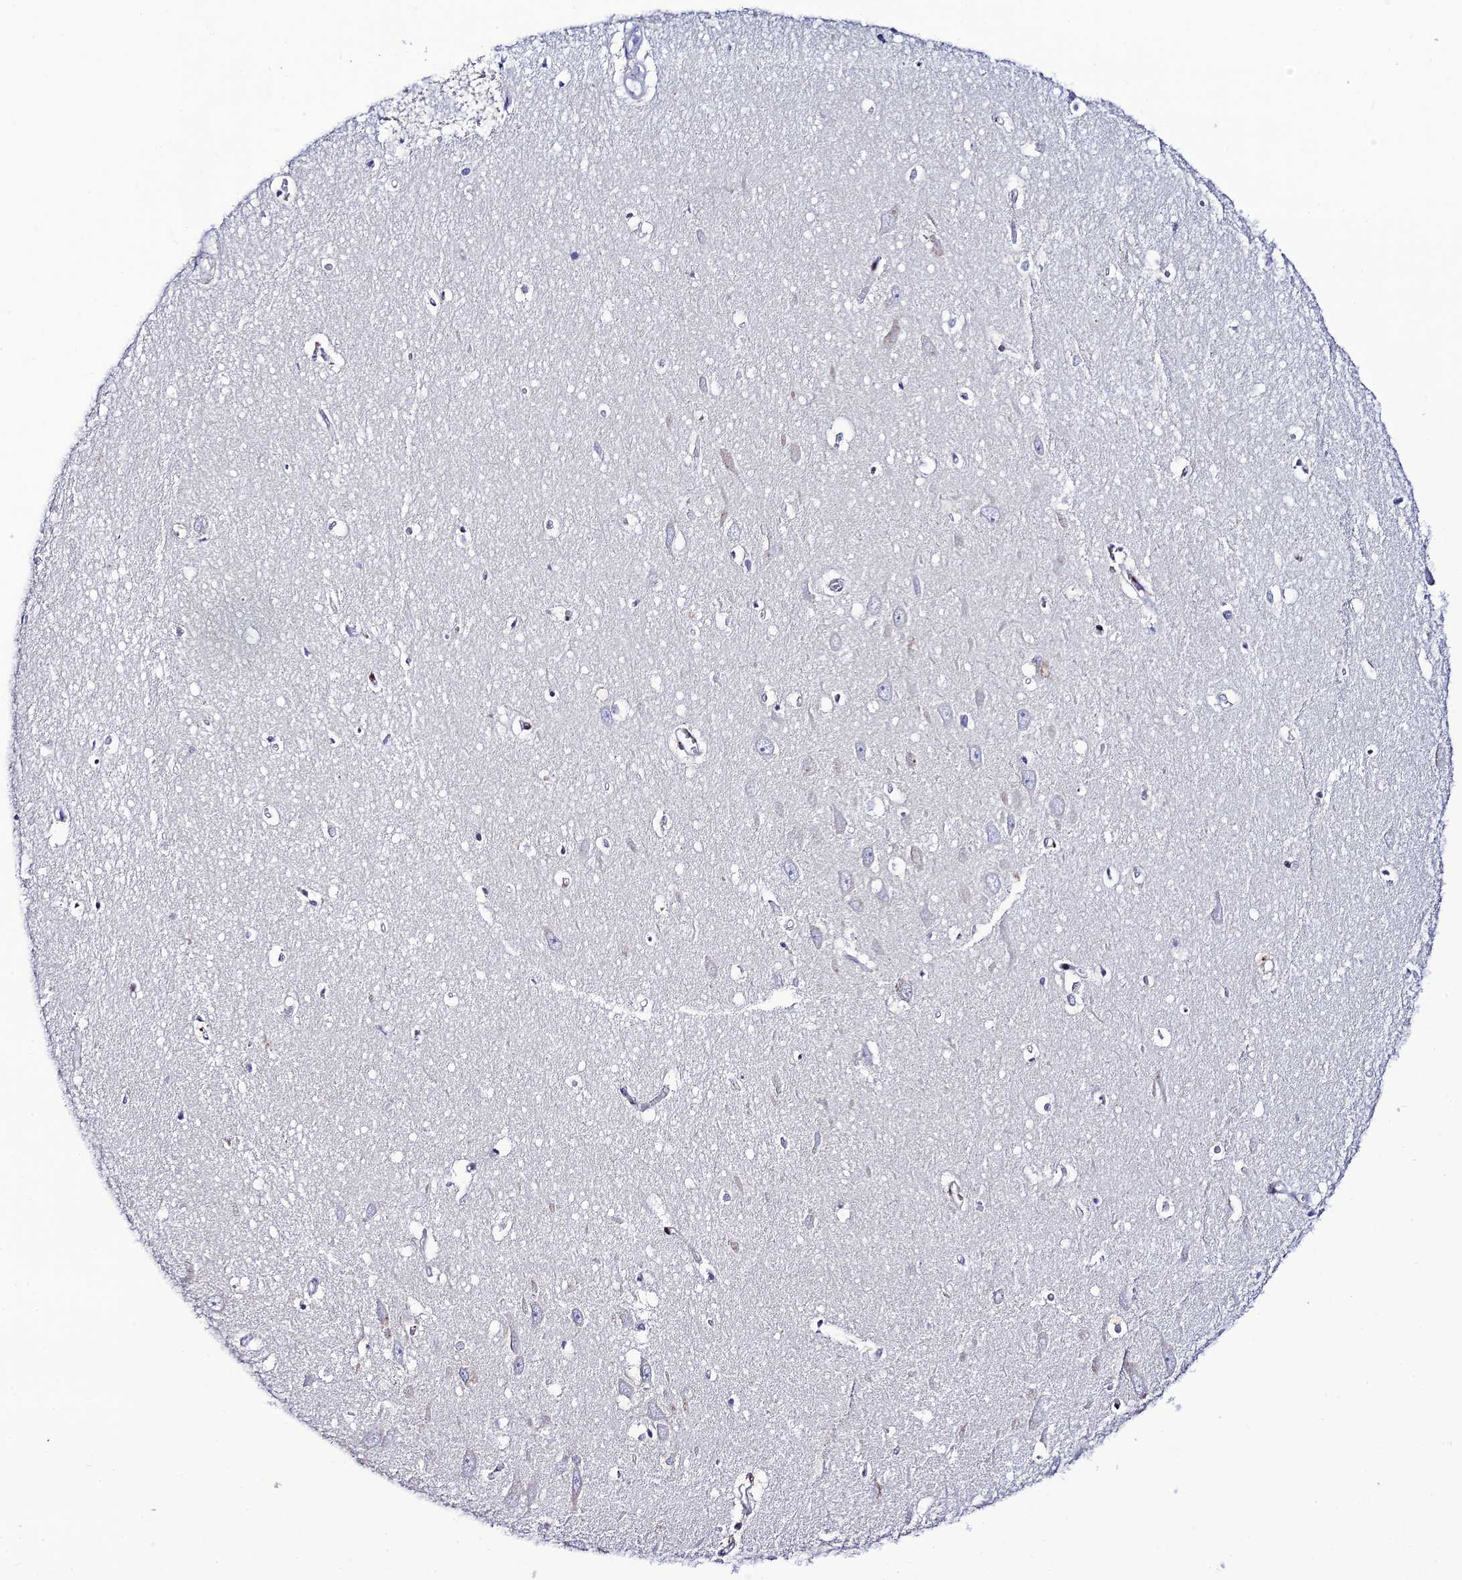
{"staining": {"intensity": "negative", "quantity": "none", "location": "none"}, "tissue": "hippocampus", "cell_type": "Glial cells", "image_type": "normal", "snomed": [{"axis": "morphology", "description": "Normal tissue, NOS"}, {"axis": "topography", "description": "Hippocampus"}], "caption": "High magnification brightfield microscopy of benign hippocampus stained with DAB (brown) and counterstained with hematoxylin (blue): glial cells show no significant staining. Brightfield microscopy of IHC stained with DAB (3,3'-diaminobenzidine) (brown) and hematoxylin (blue), captured at high magnification.", "gene": "HIC1", "patient": {"sex": "female", "age": 64}}